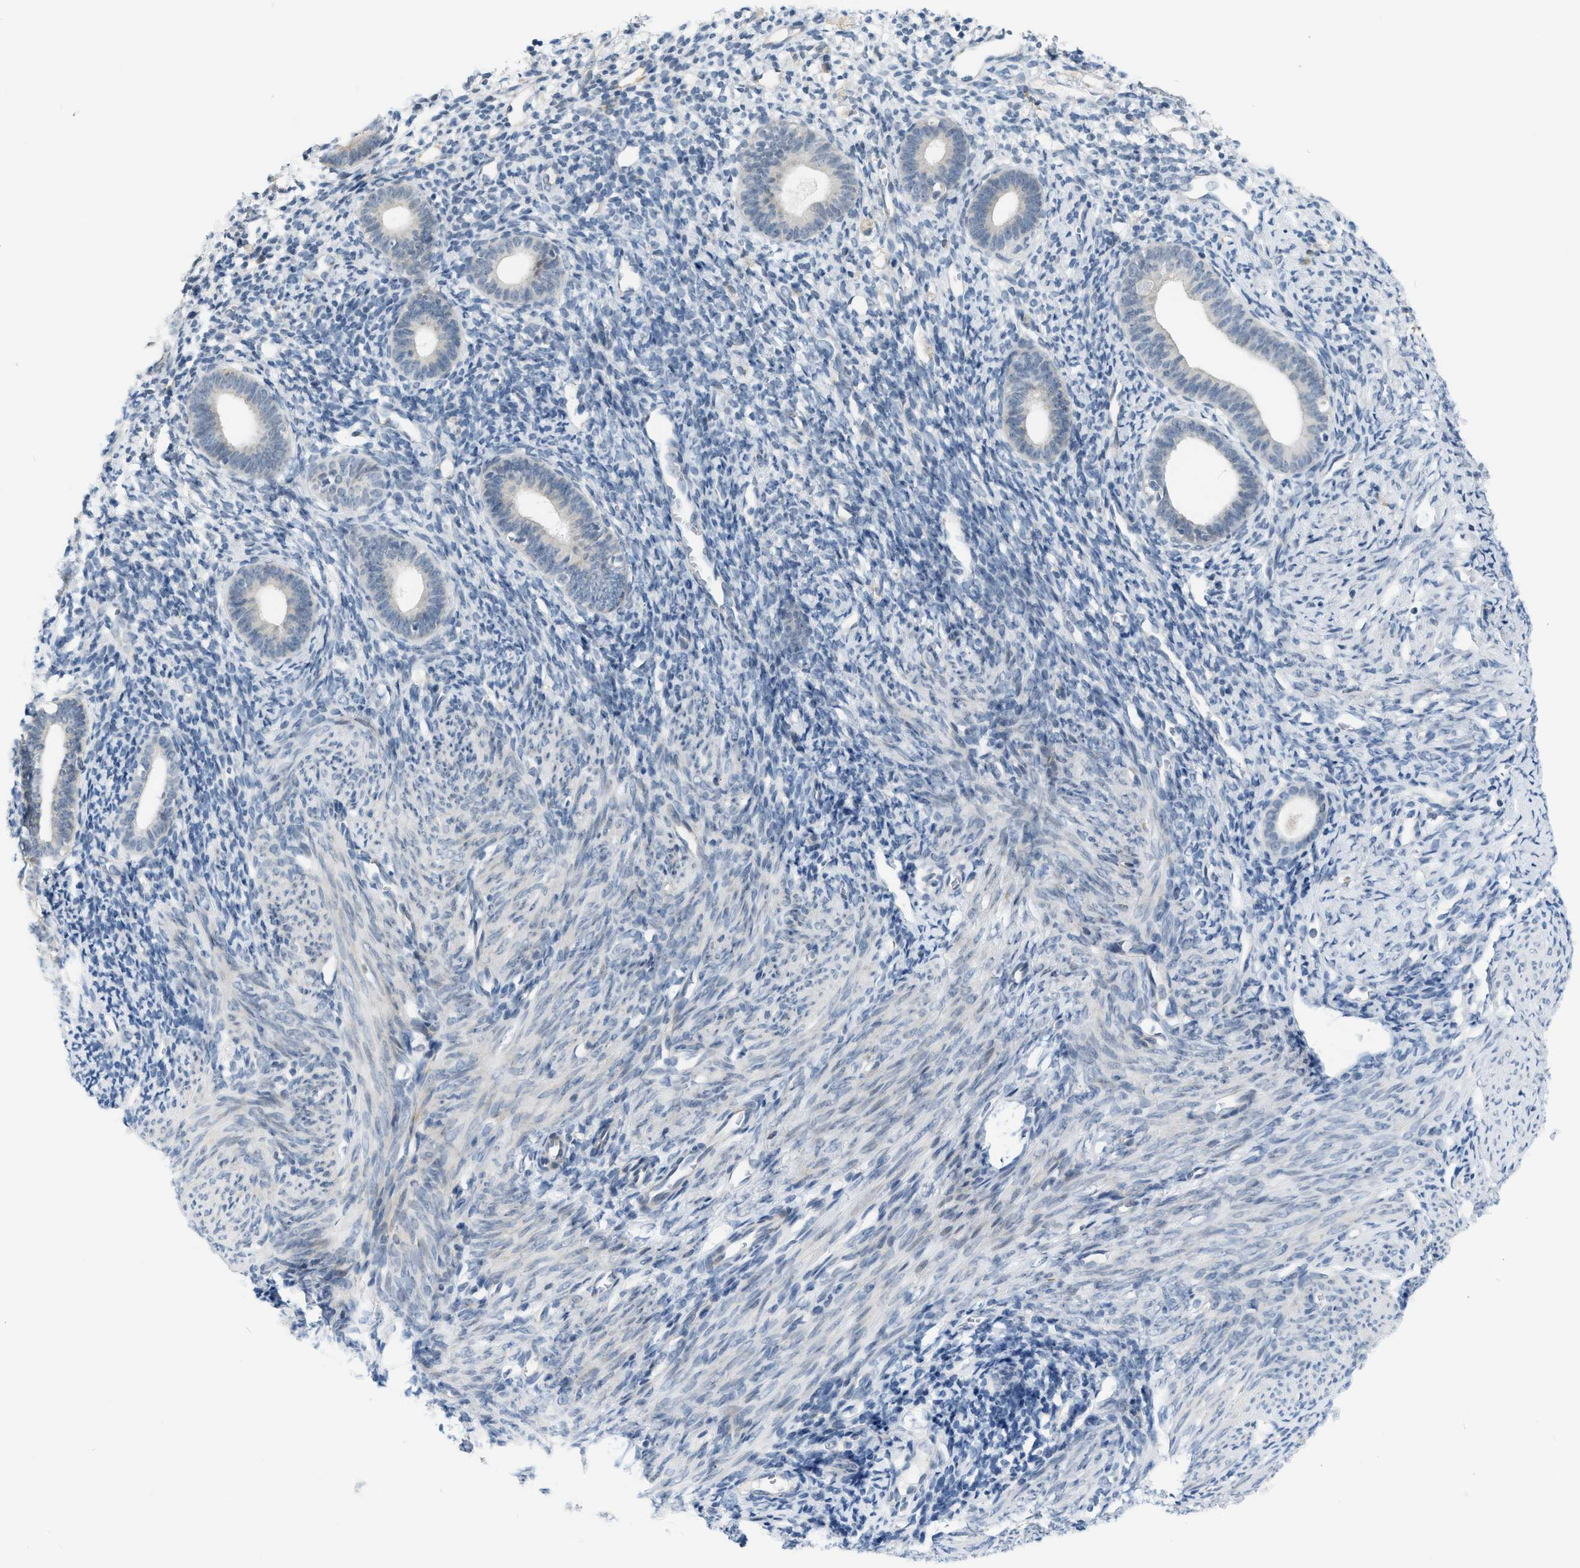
{"staining": {"intensity": "negative", "quantity": "none", "location": "none"}, "tissue": "endometrium", "cell_type": "Cells in endometrial stroma", "image_type": "normal", "snomed": [{"axis": "morphology", "description": "Normal tissue, NOS"}, {"axis": "morphology", "description": "Adenocarcinoma, NOS"}, {"axis": "topography", "description": "Endometrium"}], "caption": "Immunohistochemistry of benign endometrium shows no positivity in cells in endometrial stroma. (DAB immunohistochemistry (IHC) visualized using brightfield microscopy, high magnification).", "gene": "ZNF408", "patient": {"sex": "female", "age": 57}}